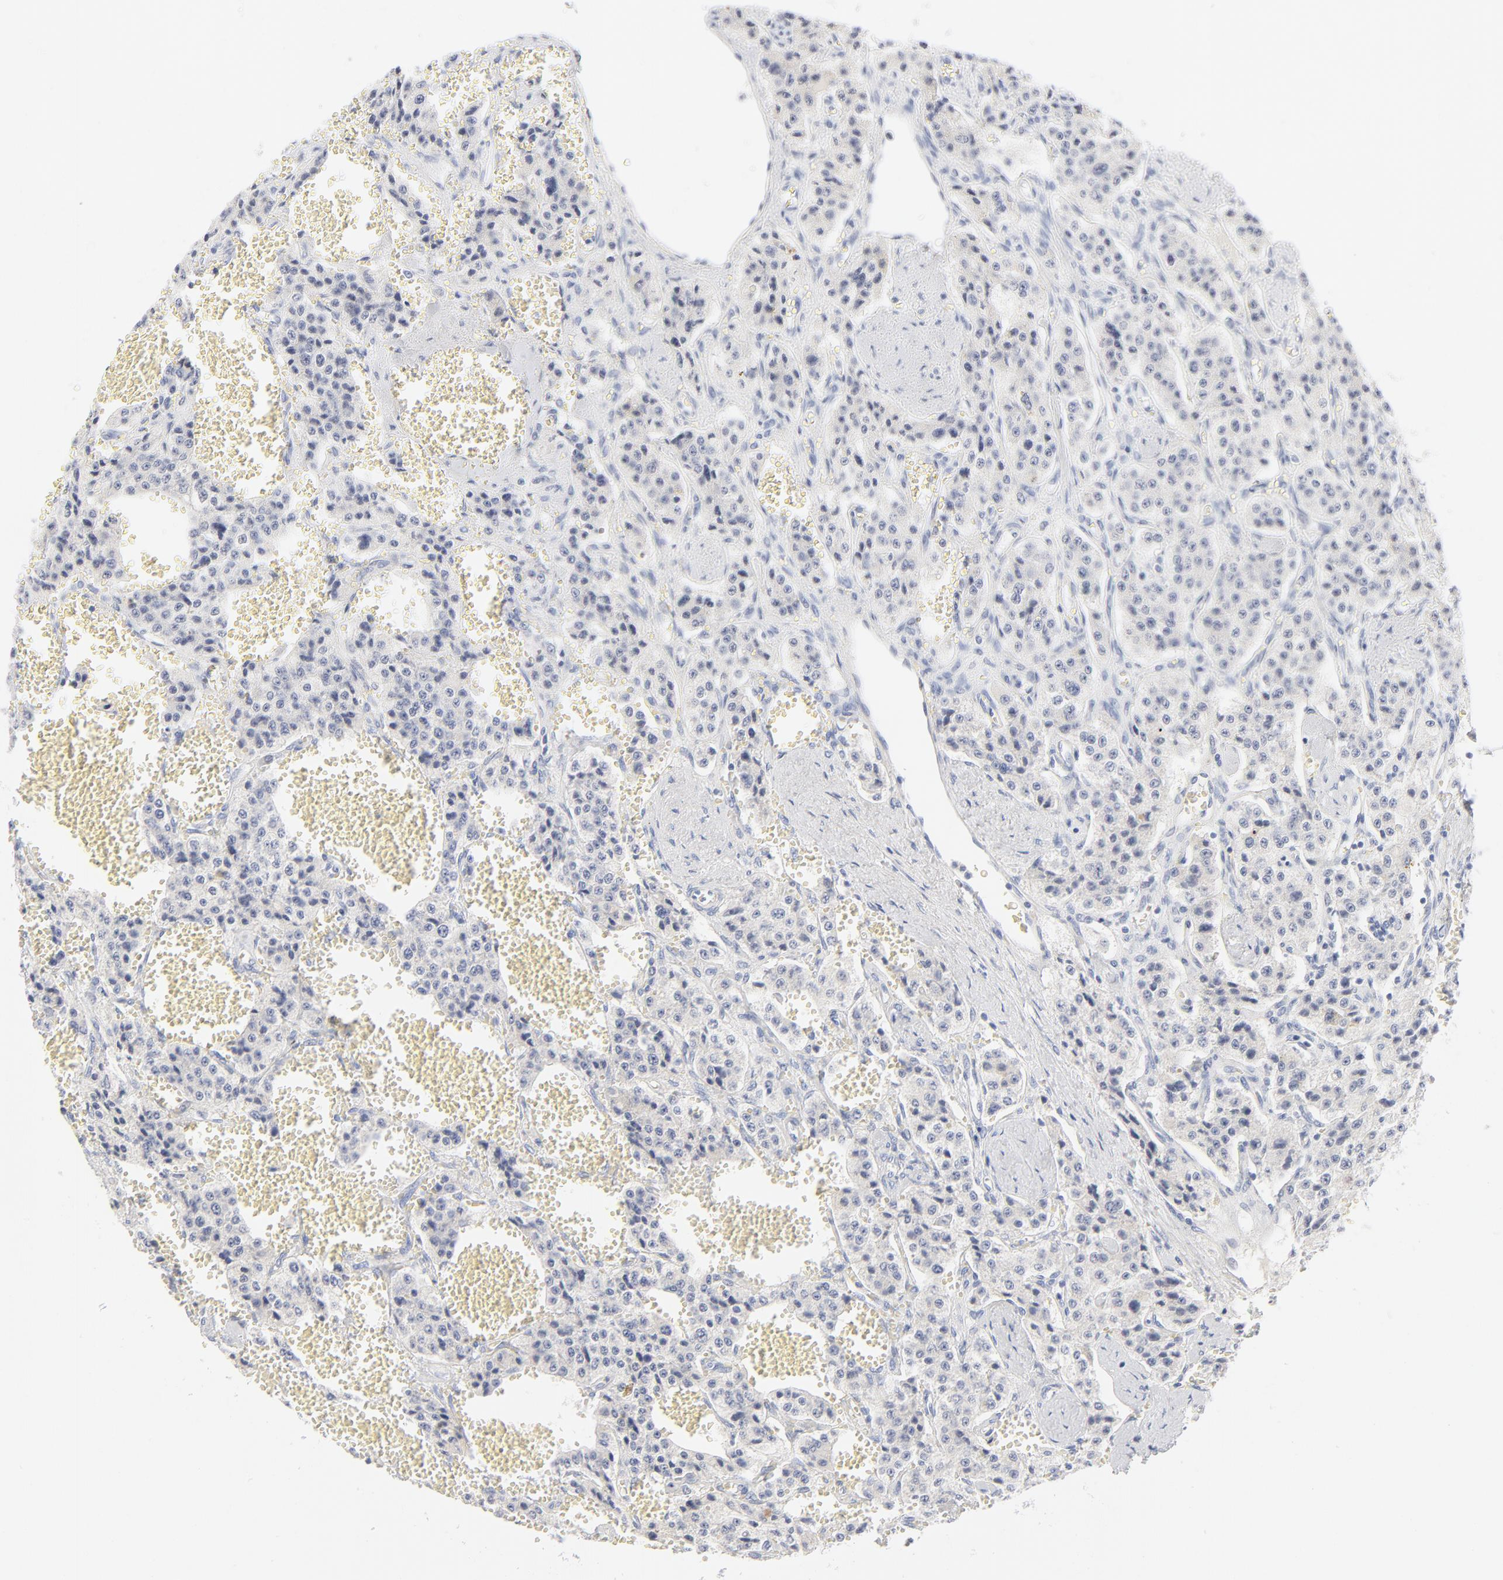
{"staining": {"intensity": "negative", "quantity": "none", "location": "none"}, "tissue": "carcinoid", "cell_type": "Tumor cells", "image_type": "cancer", "snomed": [{"axis": "morphology", "description": "Carcinoid, malignant, NOS"}, {"axis": "topography", "description": "Small intestine"}], "caption": "This is an immunohistochemistry (IHC) histopathology image of malignant carcinoid. There is no staining in tumor cells.", "gene": "ONECUT1", "patient": {"sex": "male", "age": 52}}